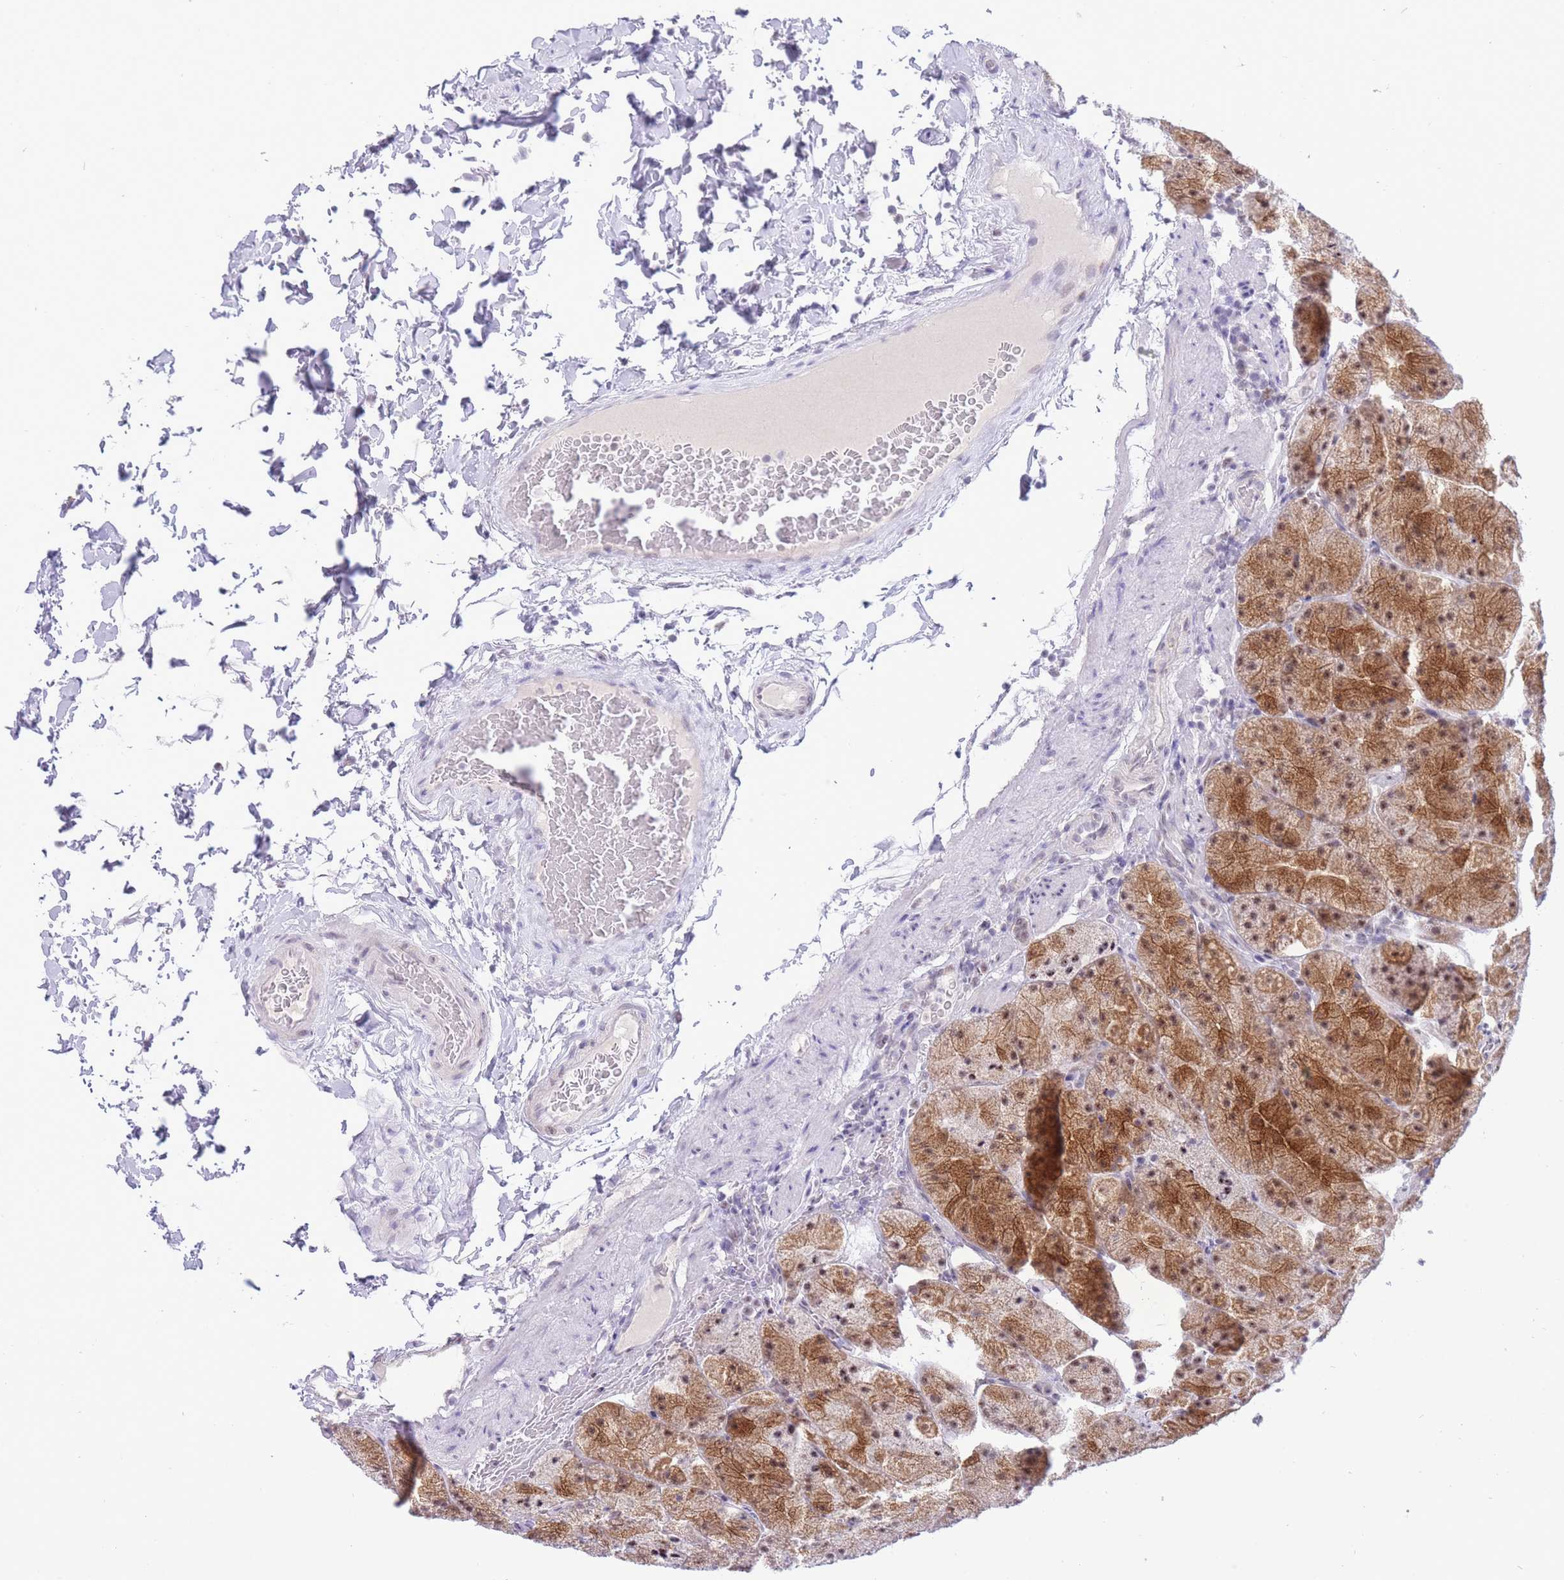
{"staining": {"intensity": "moderate", "quantity": ">75%", "location": "cytoplasmic/membranous,nuclear"}, "tissue": "stomach", "cell_type": "Glandular cells", "image_type": "normal", "snomed": [{"axis": "morphology", "description": "Normal tissue, NOS"}, {"axis": "topography", "description": "Stomach, upper"}, {"axis": "topography", "description": "Stomach, lower"}], "caption": "DAB immunohistochemical staining of normal stomach displays moderate cytoplasmic/membranous,nuclear protein expression in approximately >75% of glandular cells.", "gene": "CYP2B6", "patient": {"sex": "male", "age": 67}}